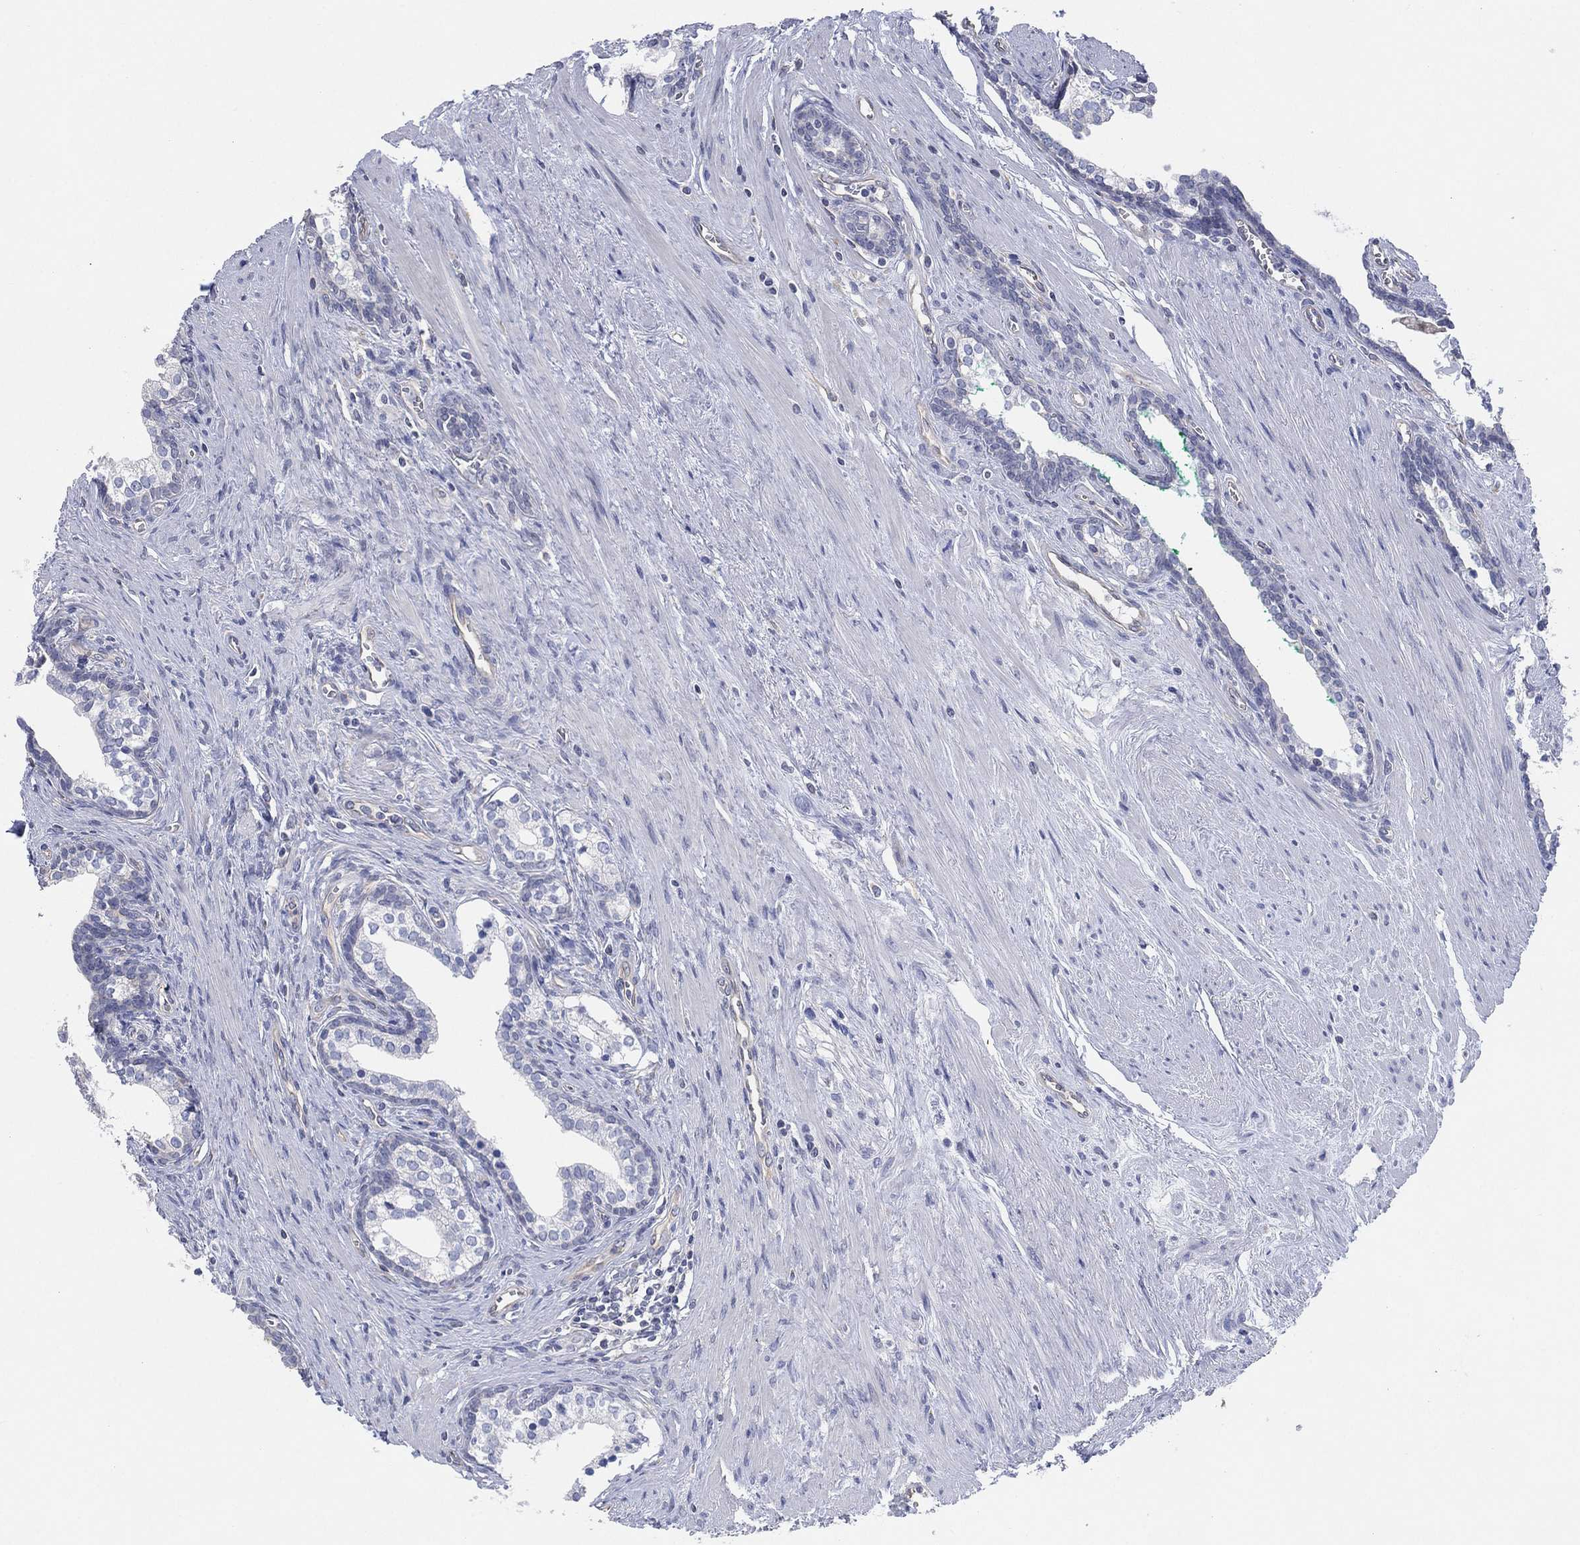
{"staining": {"intensity": "negative", "quantity": "none", "location": "none"}, "tissue": "prostate cancer", "cell_type": "Tumor cells", "image_type": "cancer", "snomed": [{"axis": "morphology", "description": "Adenocarcinoma, NOS"}, {"axis": "morphology", "description": "Adenocarcinoma, High grade"}, {"axis": "topography", "description": "Prostate"}], "caption": "Prostate cancer (adenocarcinoma (high-grade)) was stained to show a protein in brown. There is no significant expression in tumor cells.", "gene": "CFTR", "patient": {"sex": "male", "age": 61}}